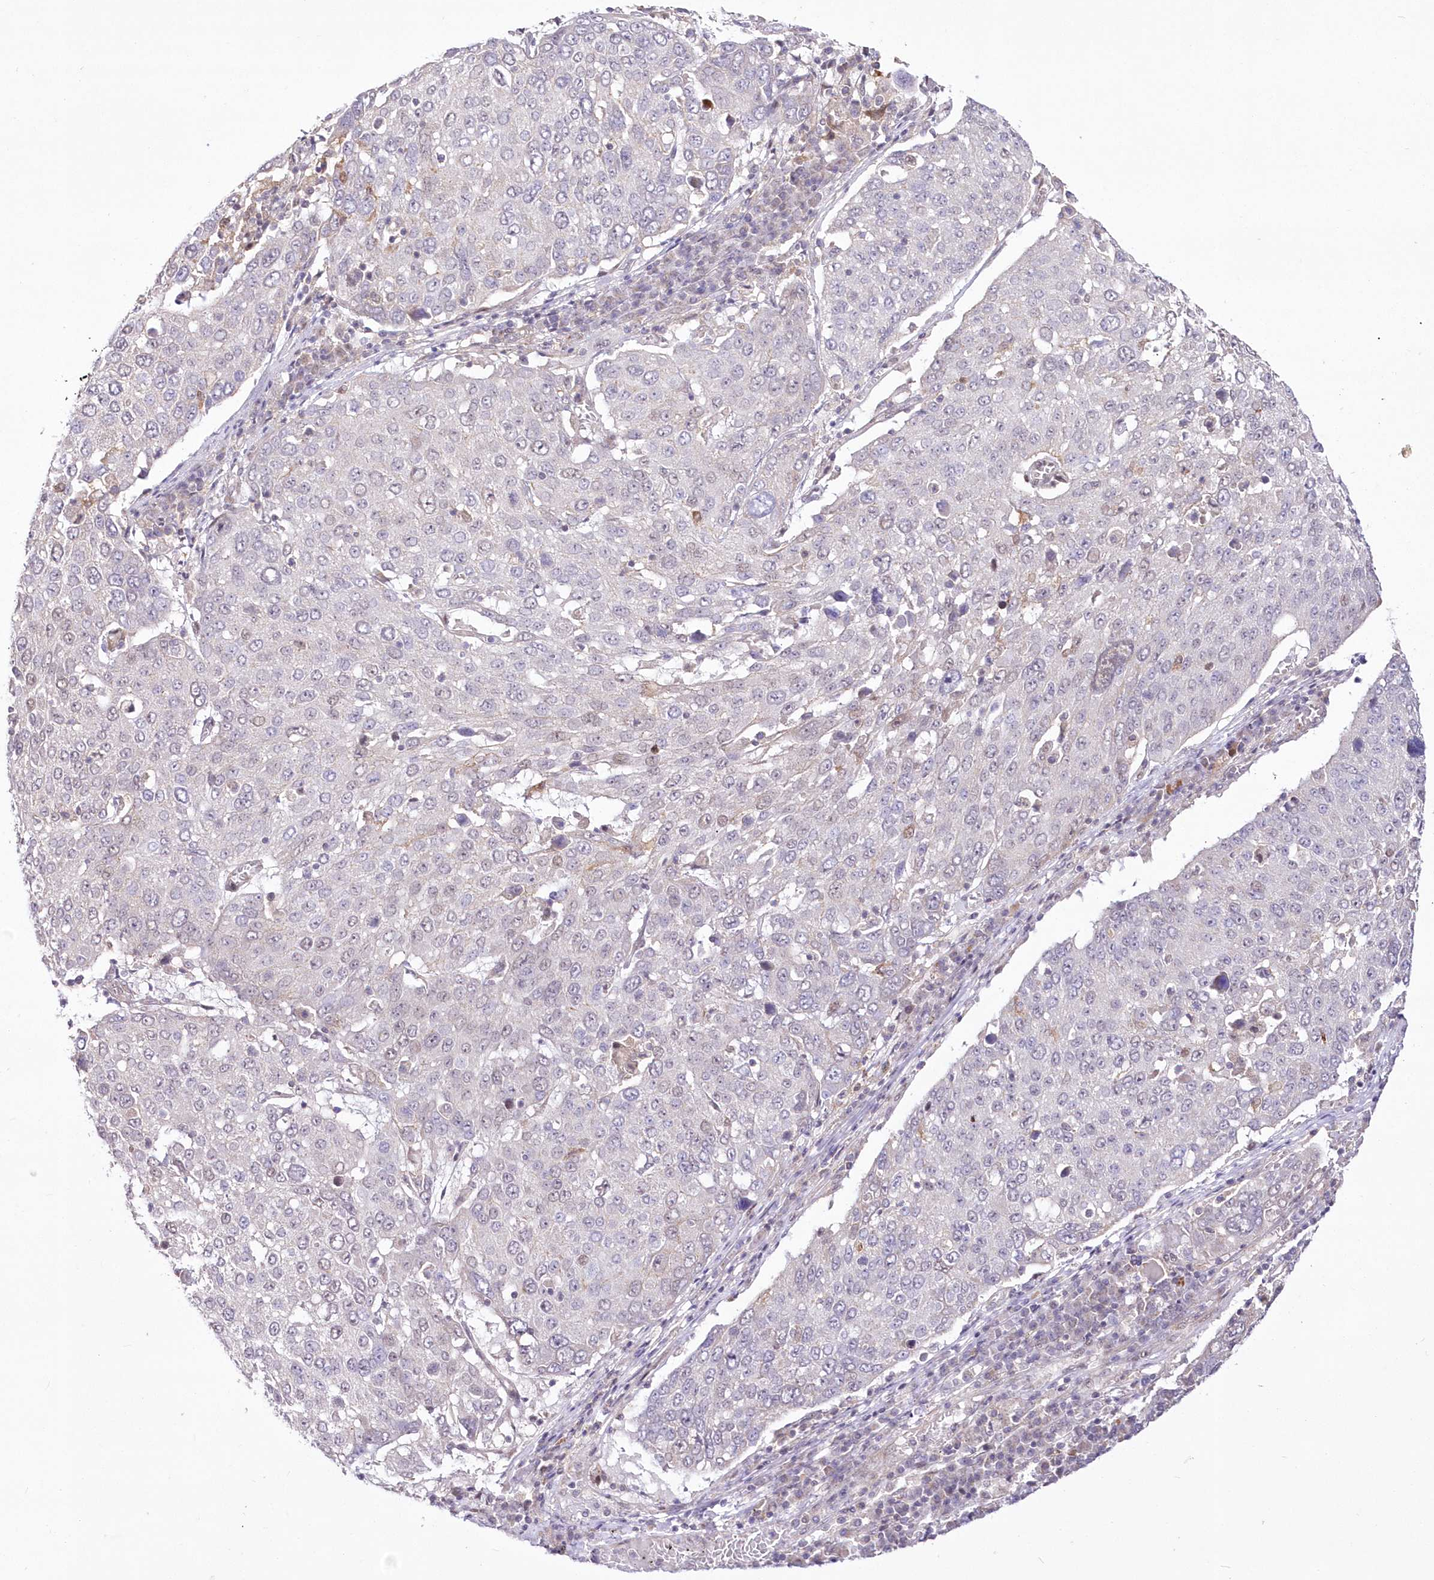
{"staining": {"intensity": "negative", "quantity": "none", "location": "none"}, "tissue": "lung cancer", "cell_type": "Tumor cells", "image_type": "cancer", "snomed": [{"axis": "morphology", "description": "Squamous cell carcinoma, NOS"}, {"axis": "topography", "description": "Lung"}], "caption": "Tumor cells show no significant protein staining in squamous cell carcinoma (lung).", "gene": "FAM241B", "patient": {"sex": "male", "age": 65}}